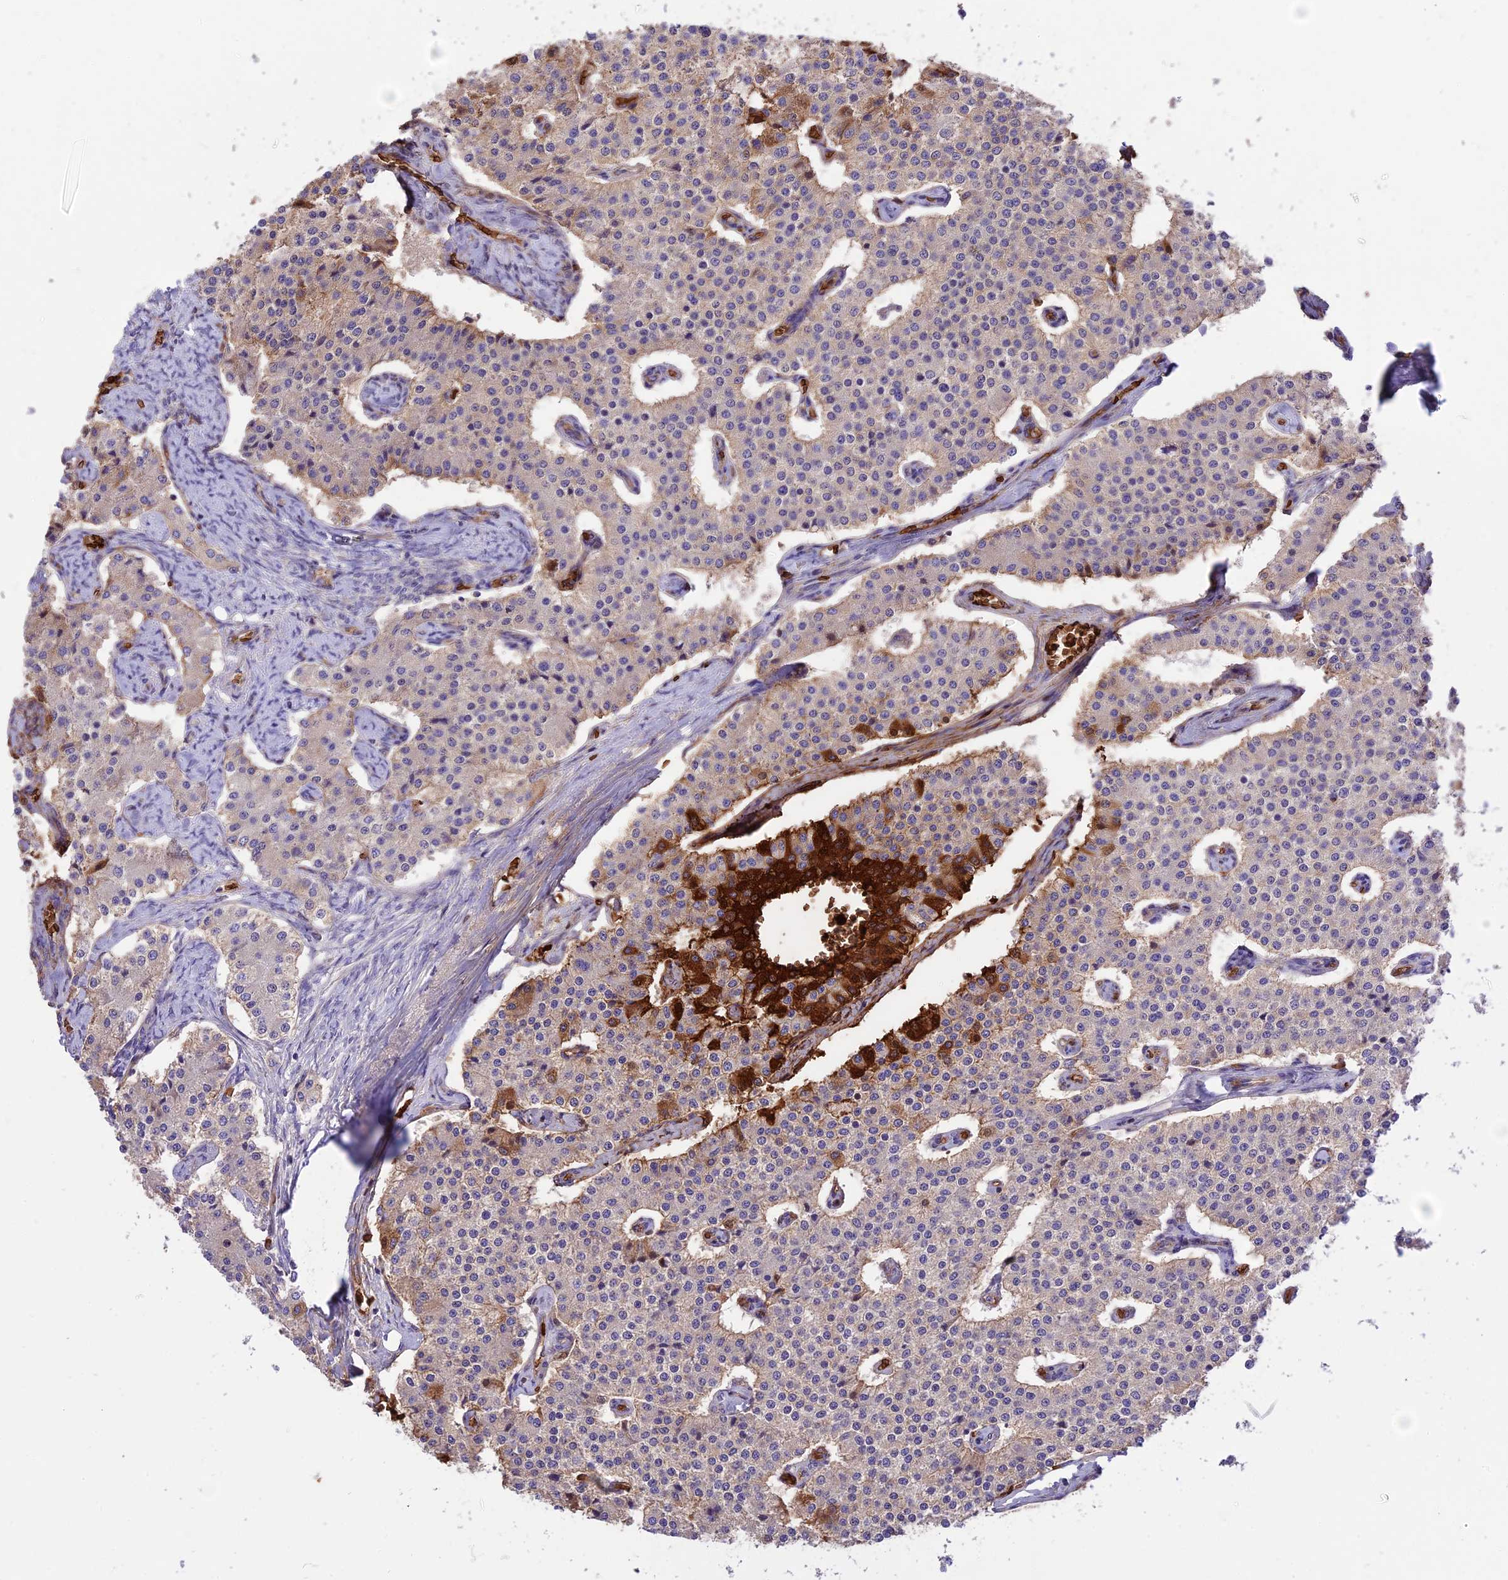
{"staining": {"intensity": "strong", "quantity": "<25%", "location": "cytoplasmic/membranous"}, "tissue": "carcinoid", "cell_type": "Tumor cells", "image_type": "cancer", "snomed": [{"axis": "morphology", "description": "Carcinoid, malignant, NOS"}, {"axis": "topography", "description": "Colon"}], "caption": "IHC of human carcinoid (malignant) reveals medium levels of strong cytoplasmic/membranous staining in about <25% of tumor cells. (IHC, brightfield microscopy, high magnification).", "gene": "TTC4", "patient": {"sex": "female", "age": 52}}